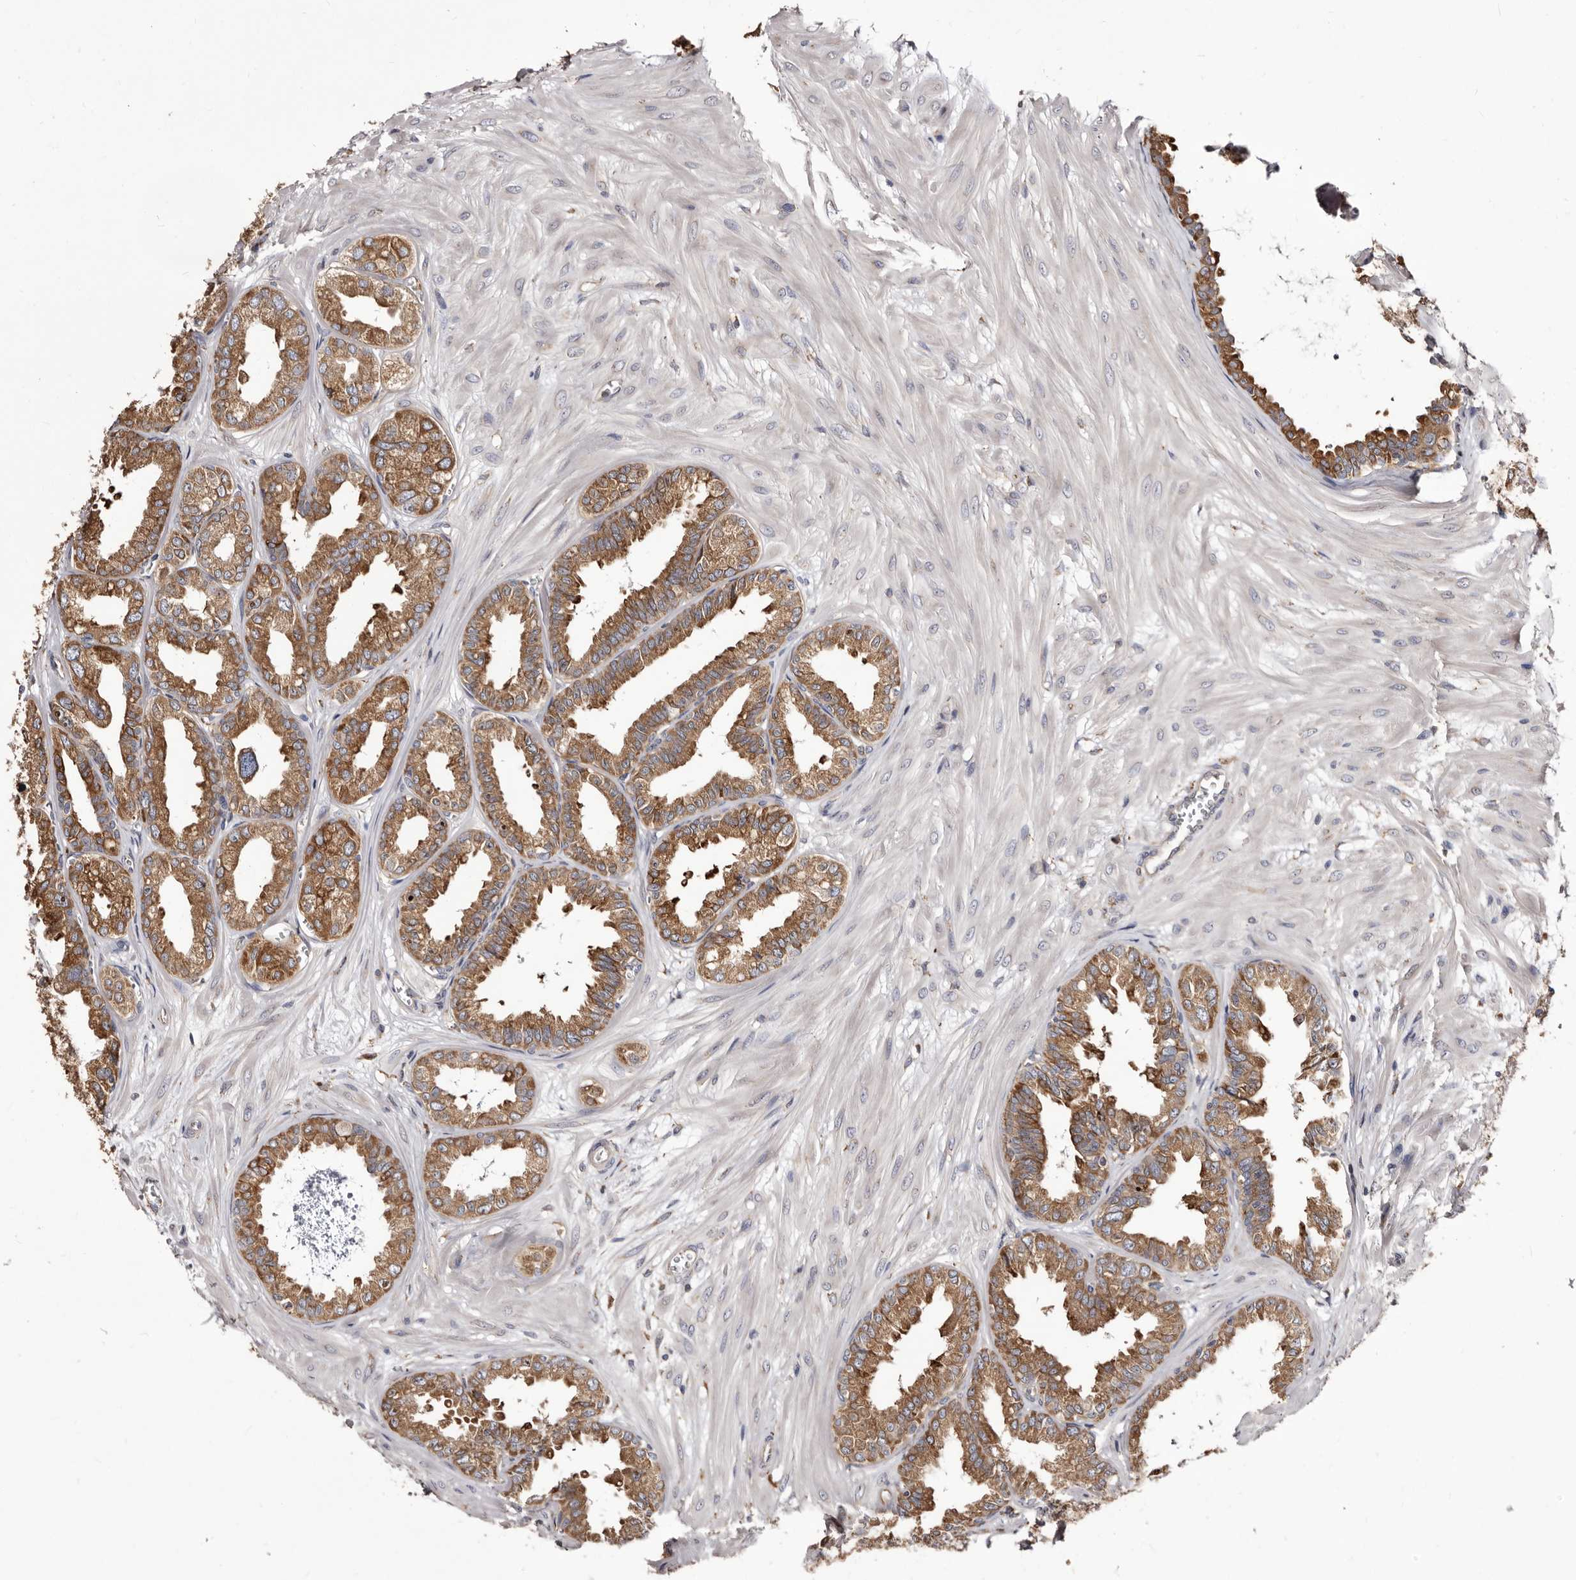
{"staining": {"intensity": "moderate", "quantity": ">75%", "location": "cytoplasmic/membranous"}, "tissue": "seminal vesicle", "cell_type": "Glandular cells", "image_type": "normal", "snomed": [{"axis": "morphology", "description": "Normal tissue, NOS"}, {"axis": "topography", "description": "Prostate"}, {"axis": "topography", "description": "Seminal veicle"}], "caption": "A micrograph of human seminal vesicle stained for a protein demonstrates moderate cytoplasmic/membranous brown staining in glandular cells. (Stains: DAB (3,3'-diaminobenzidine) in brown, nuclei in blue, Microscopy: brightfield microscopy at high magnification).", "gene": "ACBD6", "patient": {"sex": "male", "age": 51}}